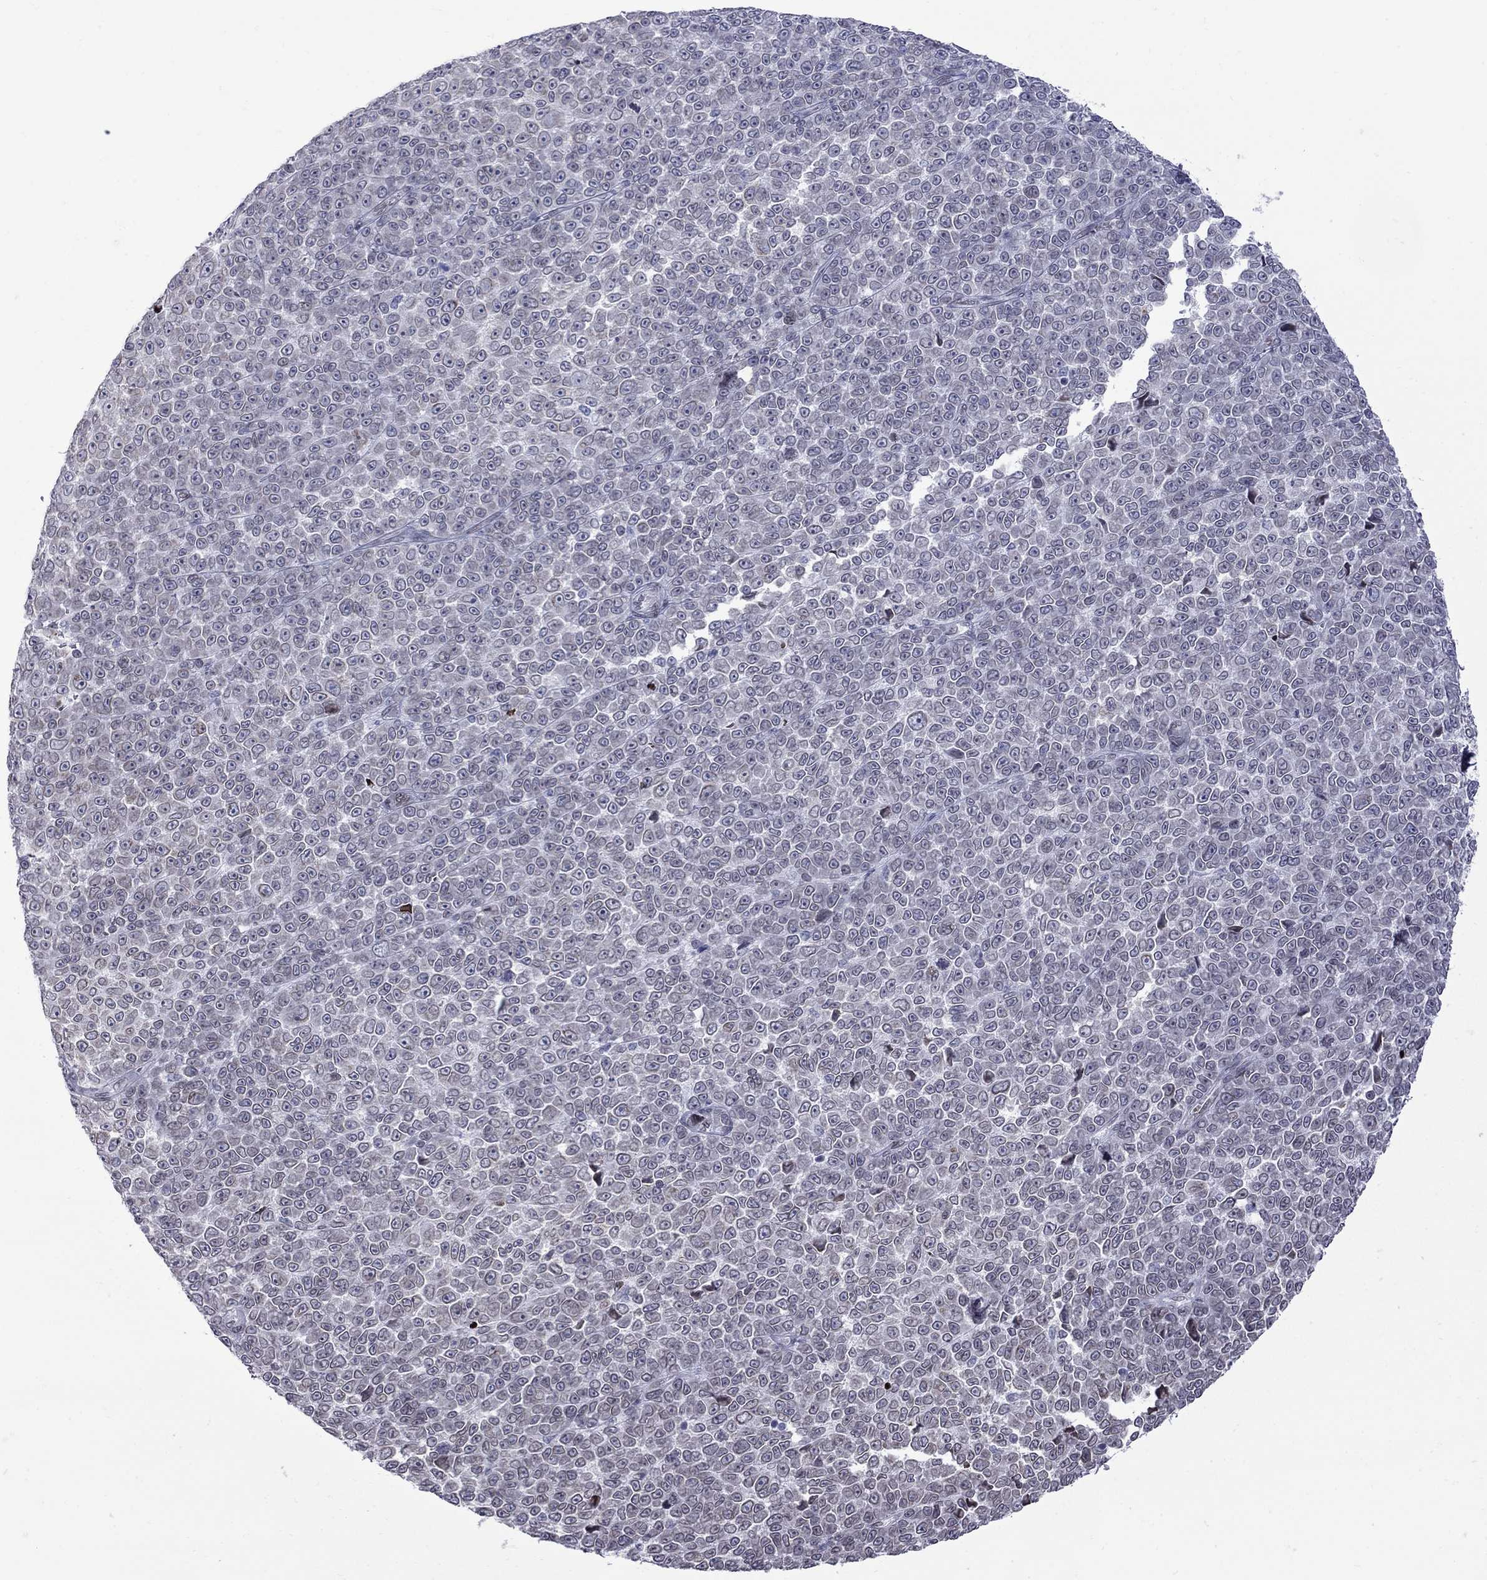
{"staining": {"intensity": "negative", "quantity": "none", "location": "none"}, "tissue": "melanoma", "cell_type": "Tumor cells", "image_type": "cancer", "snomed": [{"axis": "morphology", "description": "Malignant melanoma, NOS"}, {"axis": "topography", "description": "Skin"}], "caption": "The image displays no significant staining in tumor cells of melanoma.", "gene": "CLTCL1", "patient": {"sex": "female", "age": 95}}